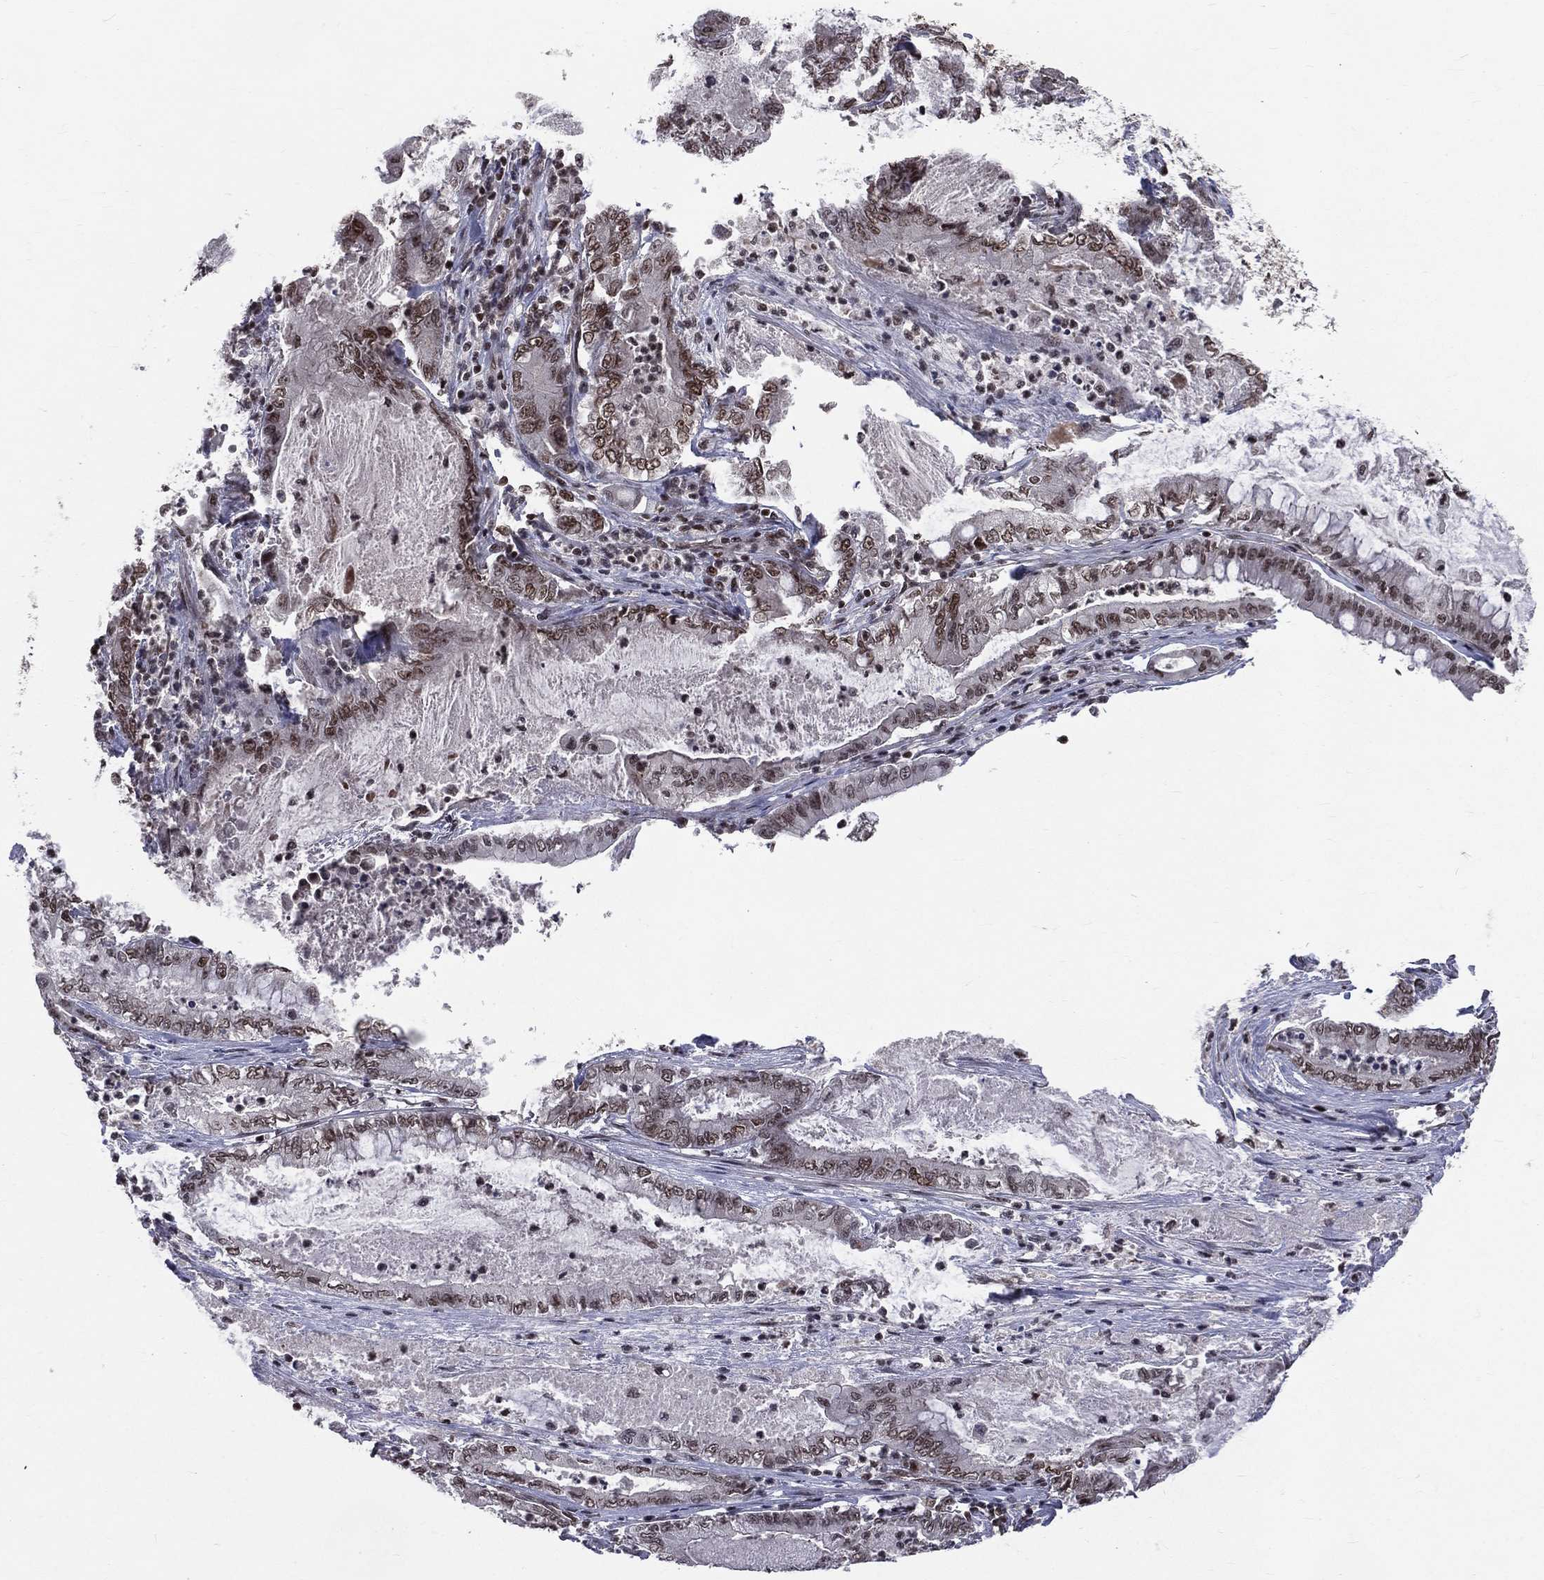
{"staining": {"intensity": "moderate", "quantity": "25%-75%", "location": "nuclear"}, "tissue": "pancreatic cancer", "cell_type": "Tumor cells", "image_type": "cancer", "snomed": [{"axis": "morphology", "description": "Adenocarcinoma, NOS"}, {"axis": "topography", "description": "Pancreas"}], "caption": "A brown stain shows moderate nuclear positivity of a protein in pancreatic adenocarcinoma tumor cells. Using DAB (brown) and hematoxylin (blue) stains, captured at high magnification using brightfield microscopy.", "gene": "SMC3", "patient": {"sex": "male", "age": 71}}